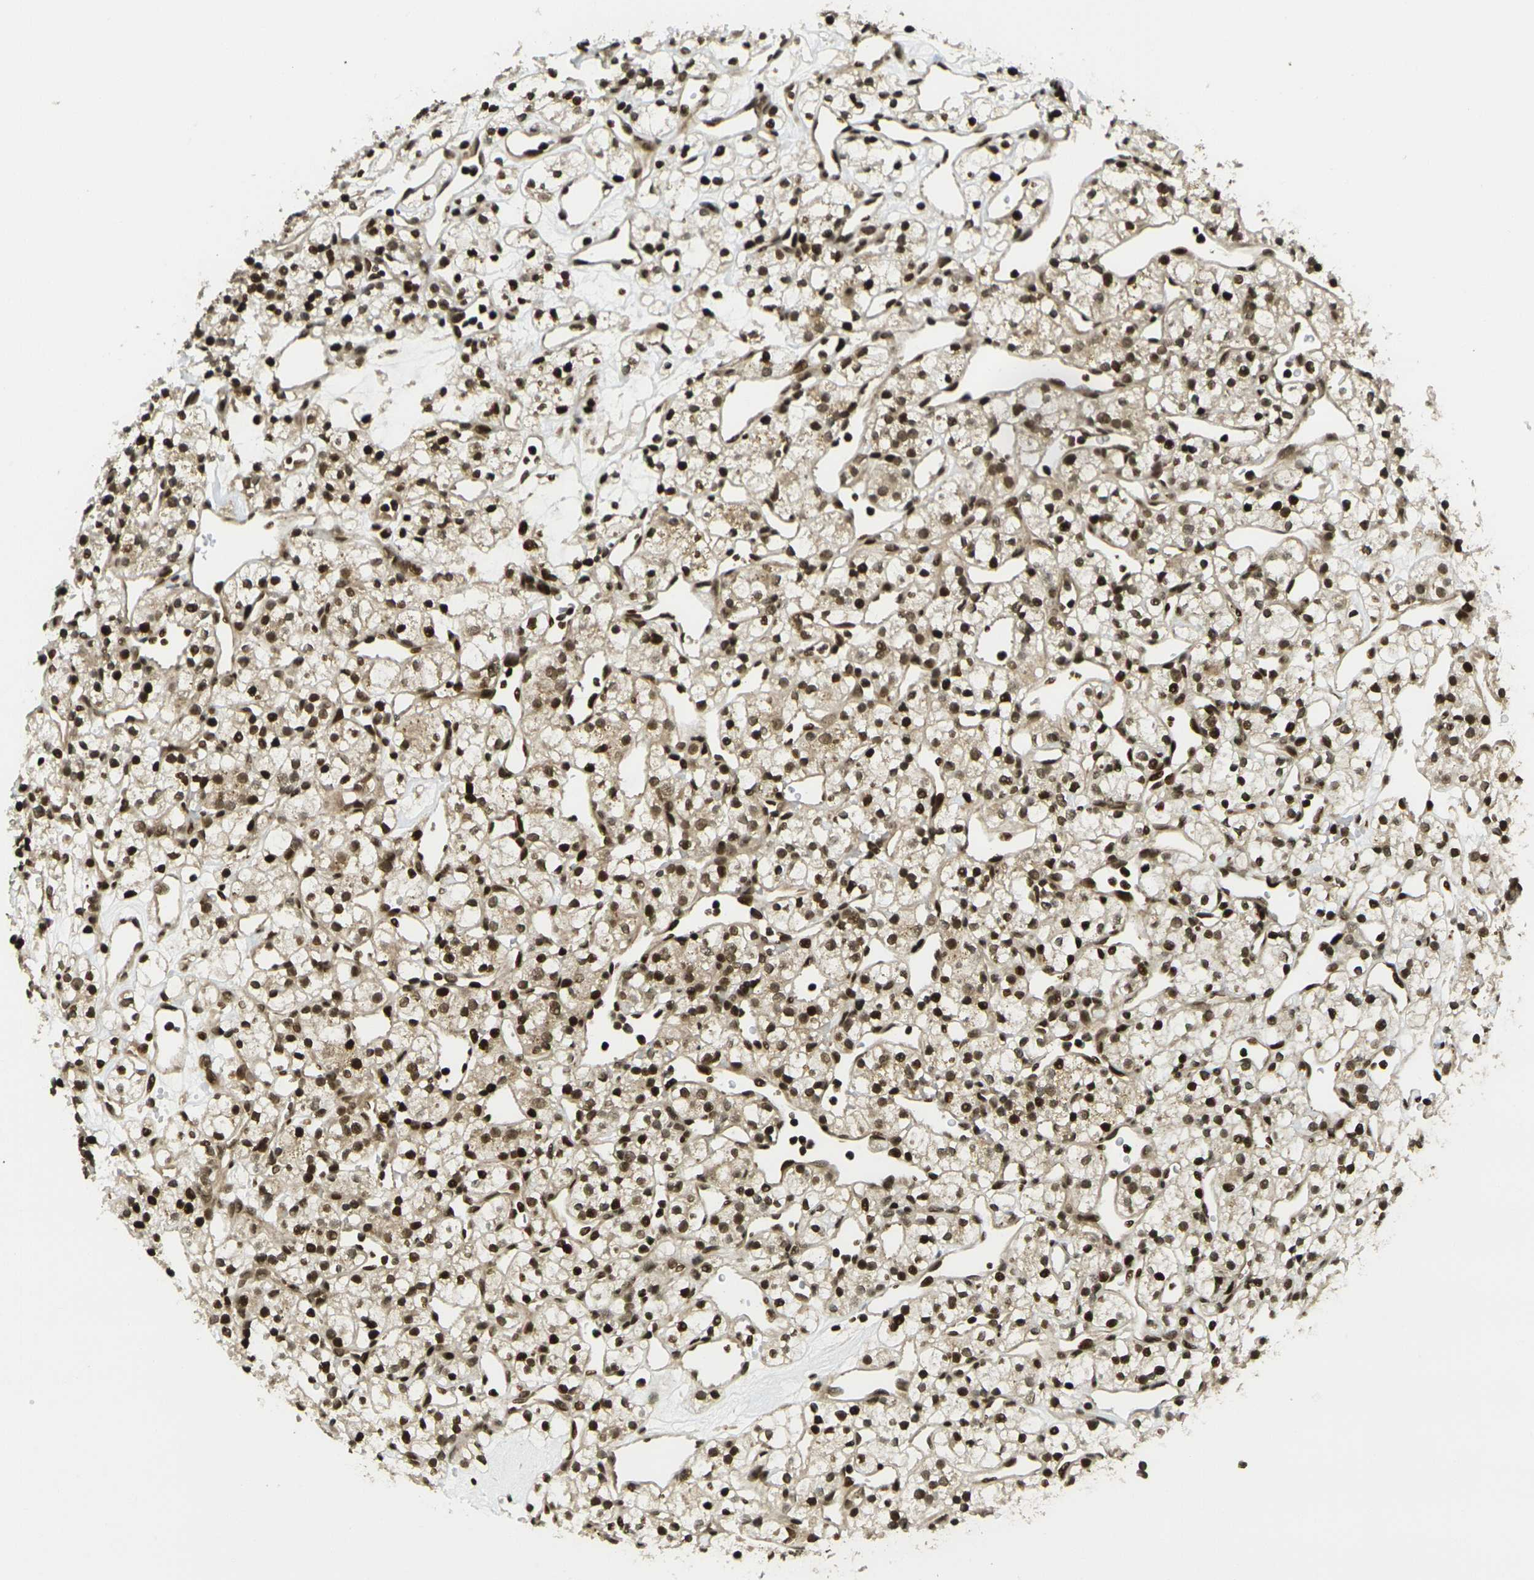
{"staining": {"intensity": "strong", "quantity": ">75%", "location": "cytoplasmic/membranous,nuclear"}, "tissue": "renal cancer", "cell_type": "Tumor cells", "image_type": "cancer", "snomed": [{"axis": "morphology", "description": "Adenocarcinoma, NOS"}, {"axis": "topography", "description": "Kidney"}], "caption": "IHC micrograph of adenocarcinoma (renal) stained for a protein (brown), which shows high levels of strong cytoplasmic/membranous and nuclear staining in about >75% of tumor cells.", "gene": "RUVBL2", "patient": {"sex": "female", "age": 60}}